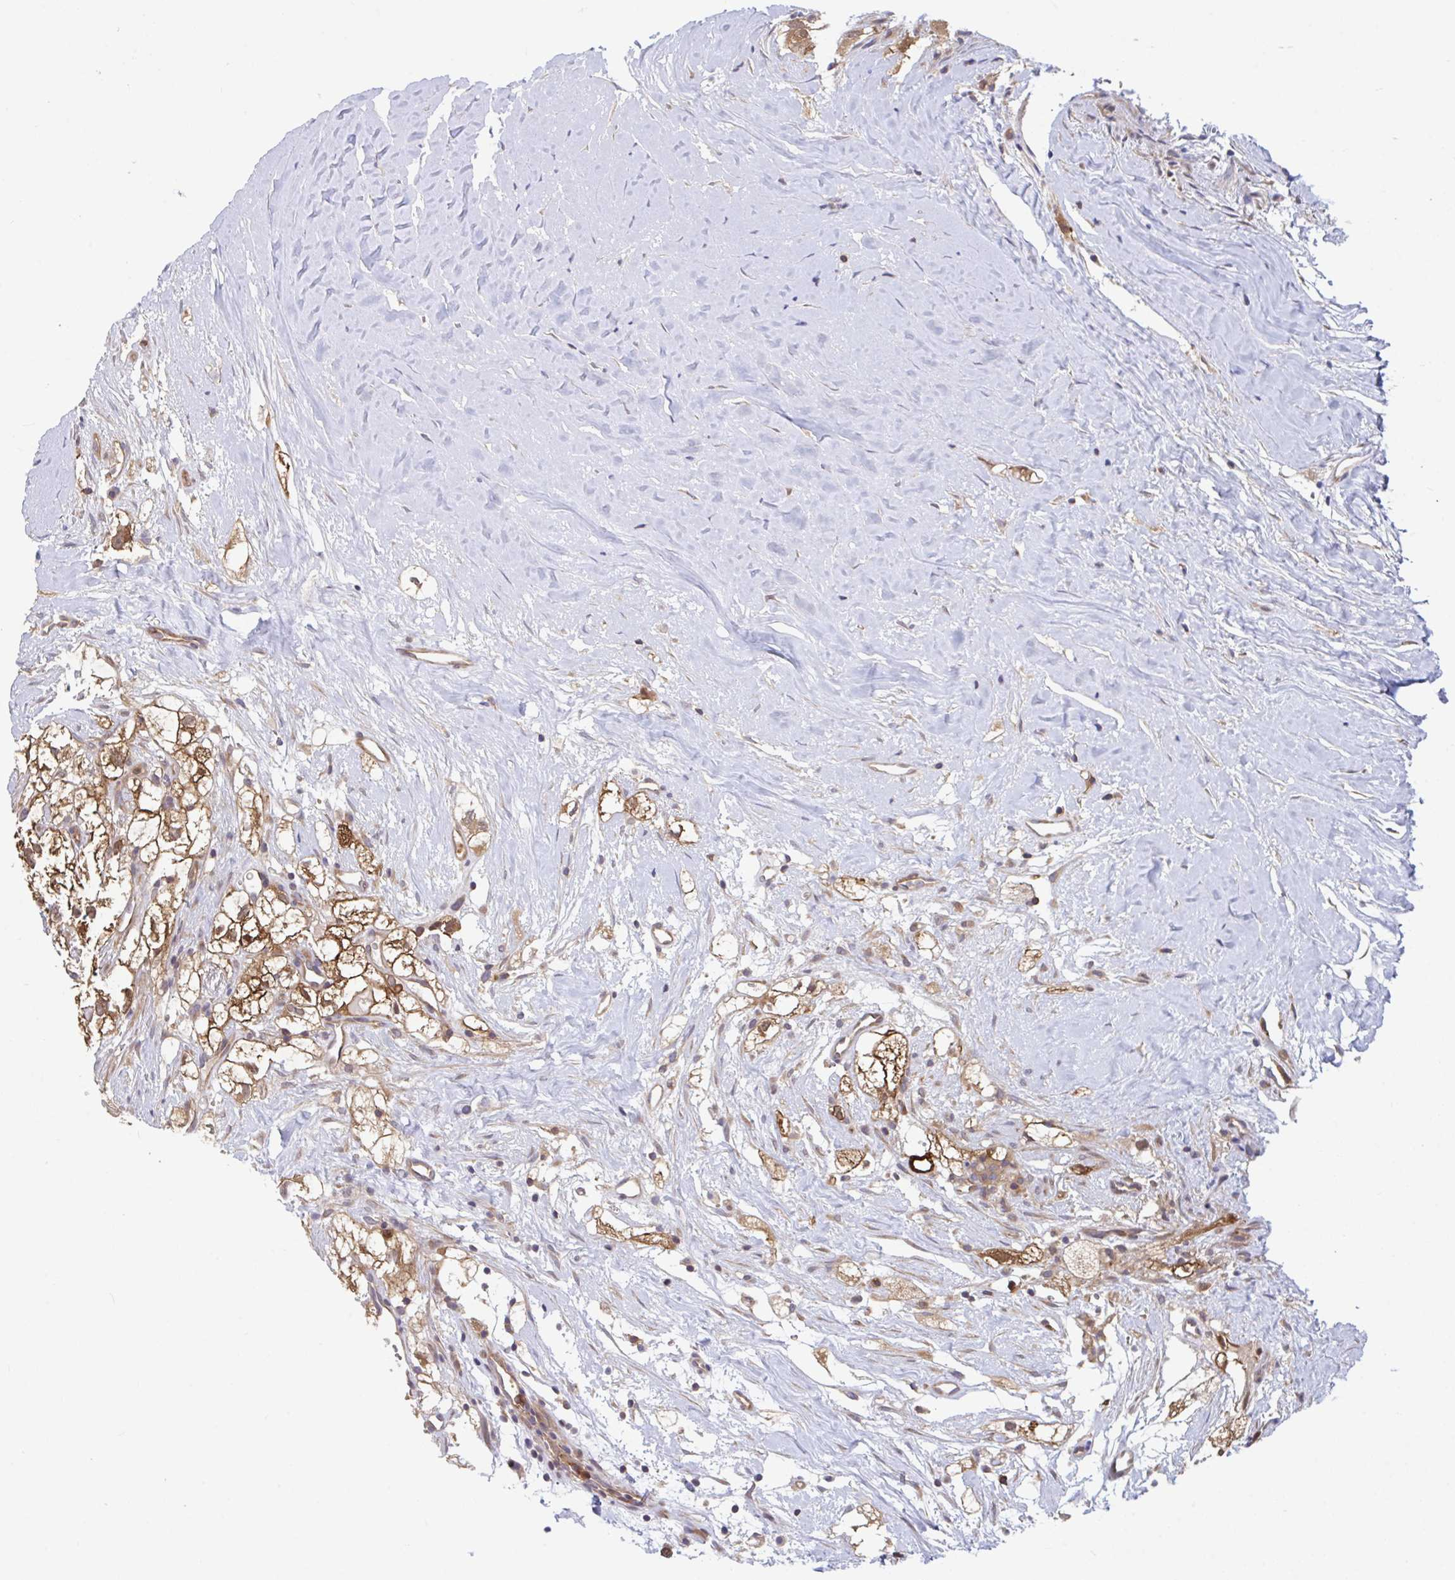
{"staining": {"intensity": "strong", "quantity": ">75%", "location": "cytoplasmic/membranous,nuclear"}, "tissue": "renal cancer", "cell_type": "Tumor cells", "image_type": "cancer", "snomed": [{"axis": "morphology", "description": "Adenocarcinoma, NOS"}, {"axis": "topography", "description": "Kidney"}], "caption": "About >75% of tumor cells in human adenocarcinoma (renal) exhibit strong cytoplasmic/membranous and nuclear protein positivity as visualized by brown immunohistochemical staining.", "gene": "LMNTD2", "patient": {"sex": "male", "age": 59}}